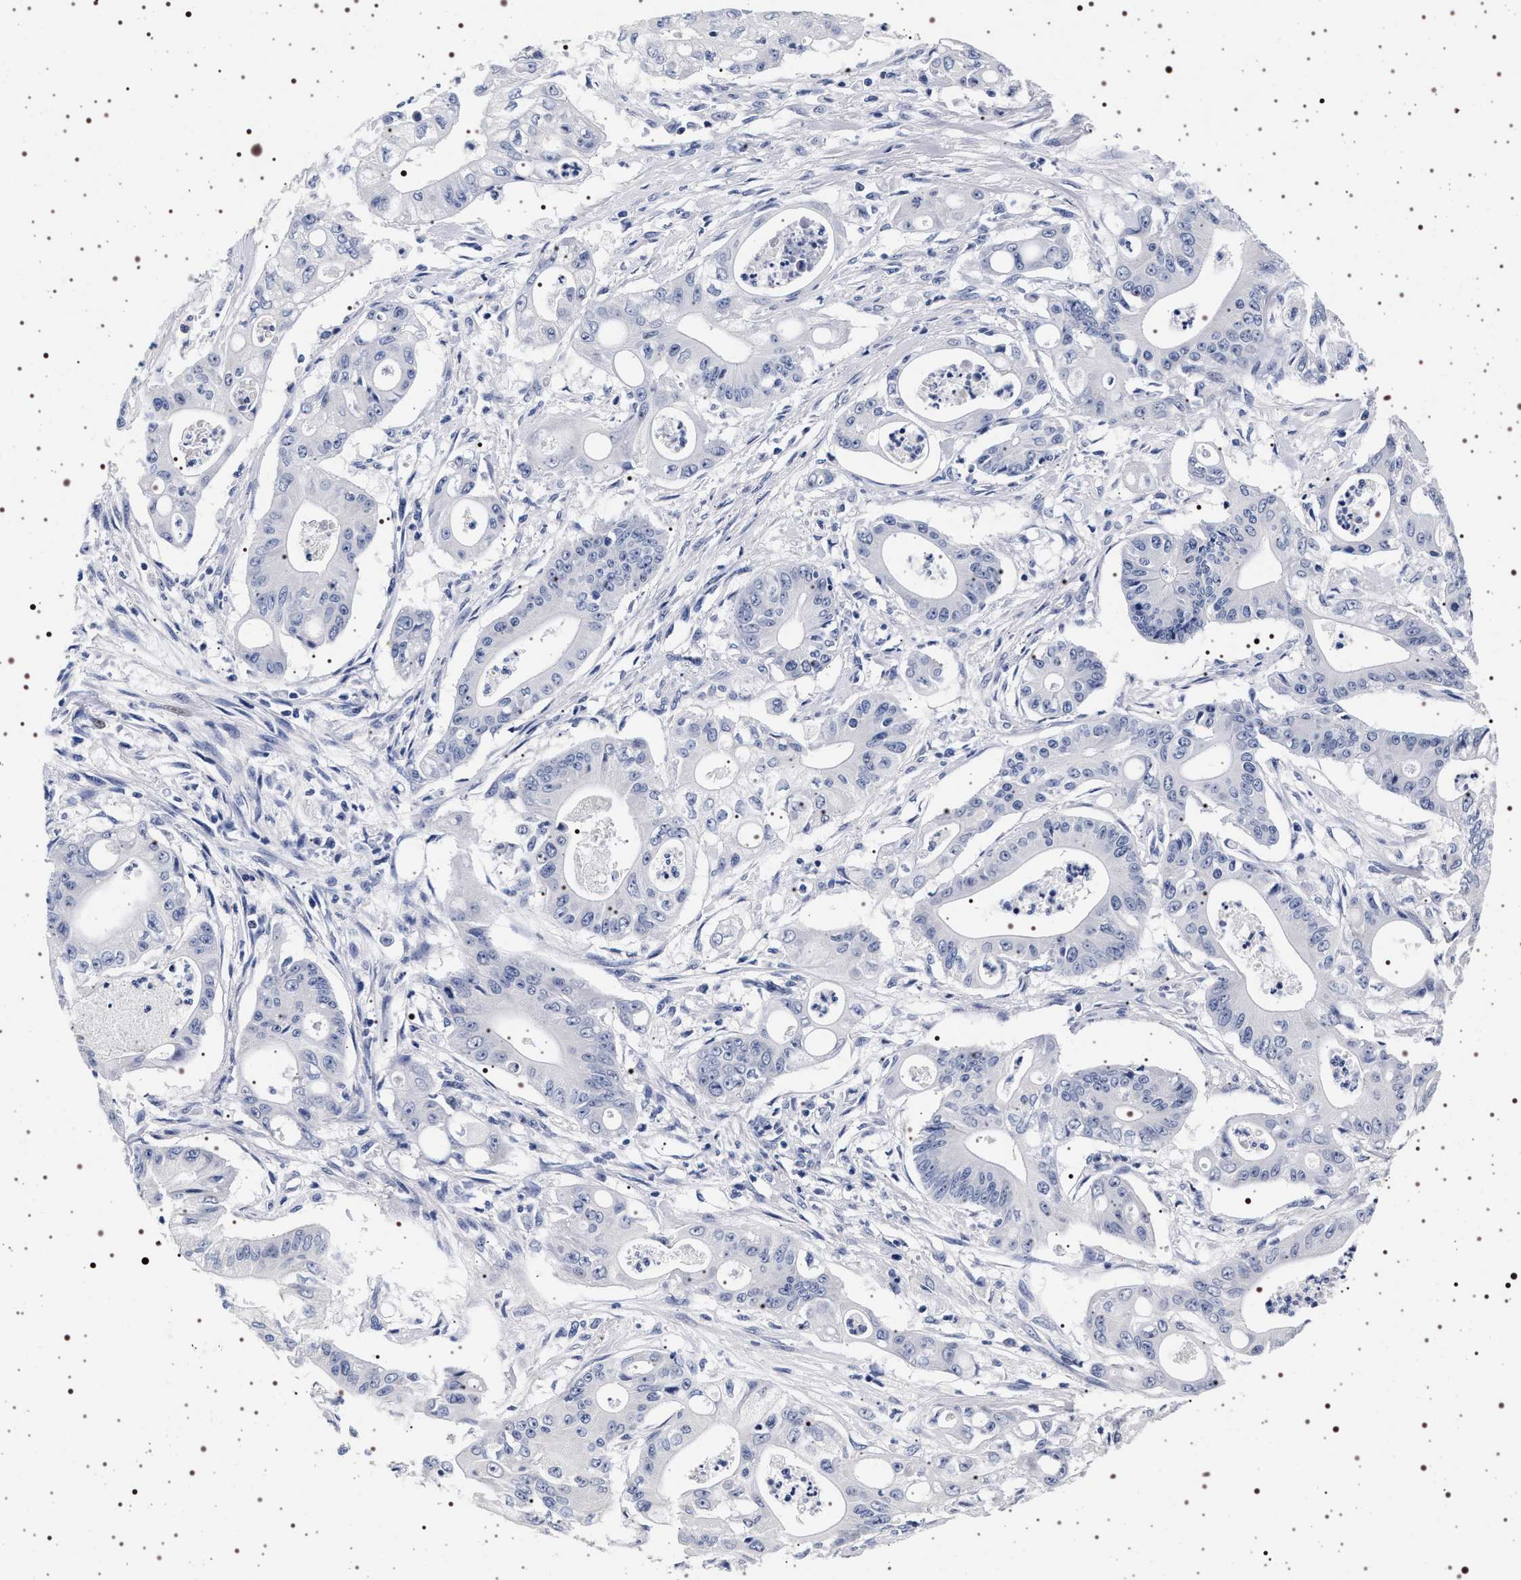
{"staining": {"intensity": "negative", "quantity": "none", "location": "none"}, "tissue": "pancreatic cancer", "cell_type": "Tumor cells", "image_type": "cancer", "snomed": [{"axis": "morphology", "description": "Normal tissue, NOS"}, {"axis": "topography", "description": "Lymph node"}], "caption": "A histopathology image of pancreatic cancer stained for a protein exhibits no brown staining in tumor cells. Nuclei are stained in blue.", "gene": "SYN1", "patient": {"sex": "male", "age": 62}}